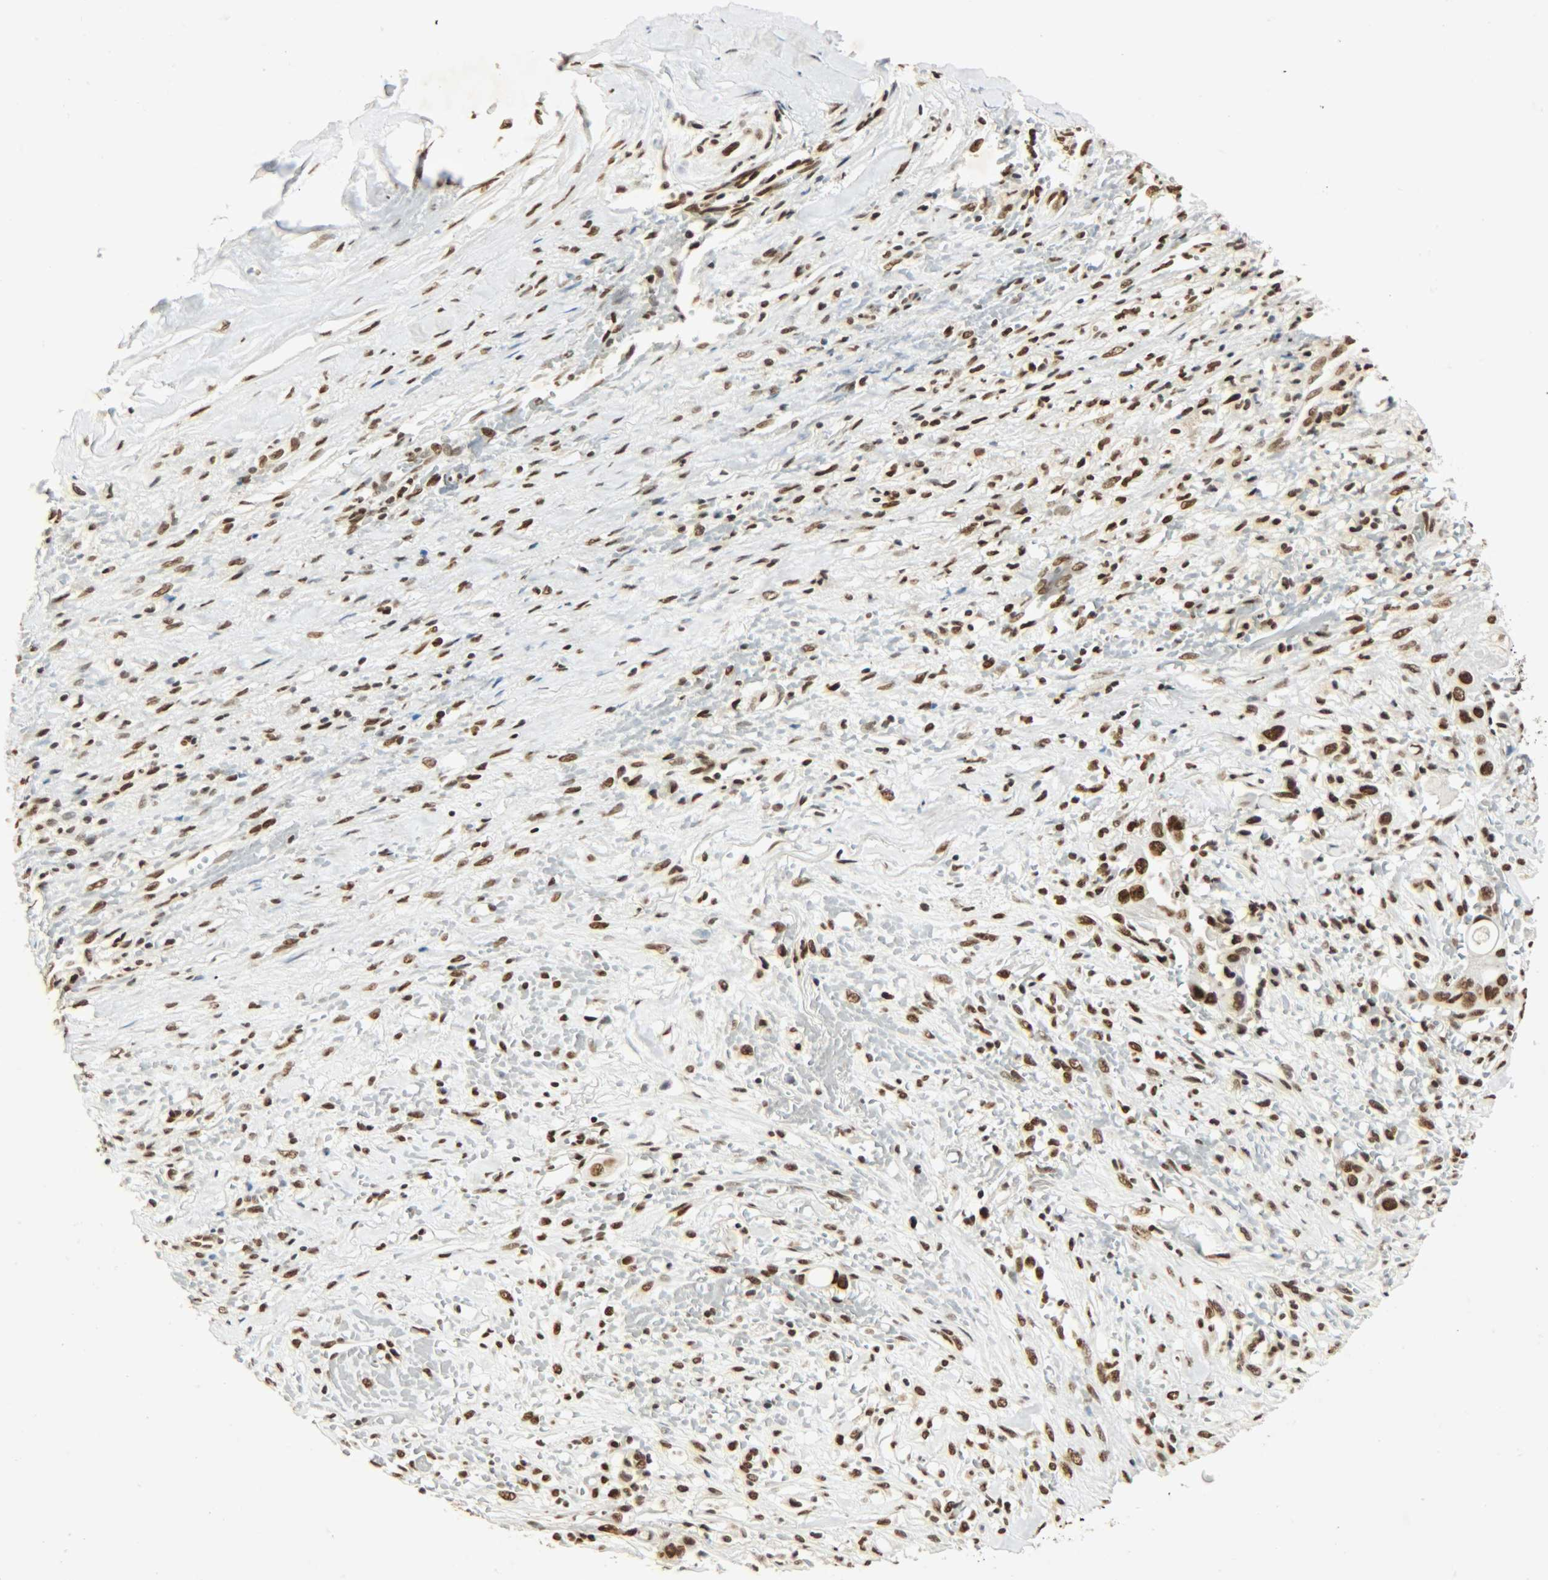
{"staining": {"intensity": "strong", "quantity": ">75%", "location": "nuclear"}, "tissue": "liver cancer", "cell_type": "Tumor cells", "image_type": "cancer", "snomed": [{"axis": "morphology", "description": "Cholangiocarcinoma"}, {"axis": "topography", "description": "Liver"}], "caption": "High-magnification brightfield microscopy of cholangiocarcinoma (liver) stained with DAB (brown) and counterstained with hematoxylin (blue). tumor cells exhibit strong nuclear staining is present in approximately>75% of cells.", "gene": "KHDRBS1", "patient": {"sex": "female", "age": 70}}